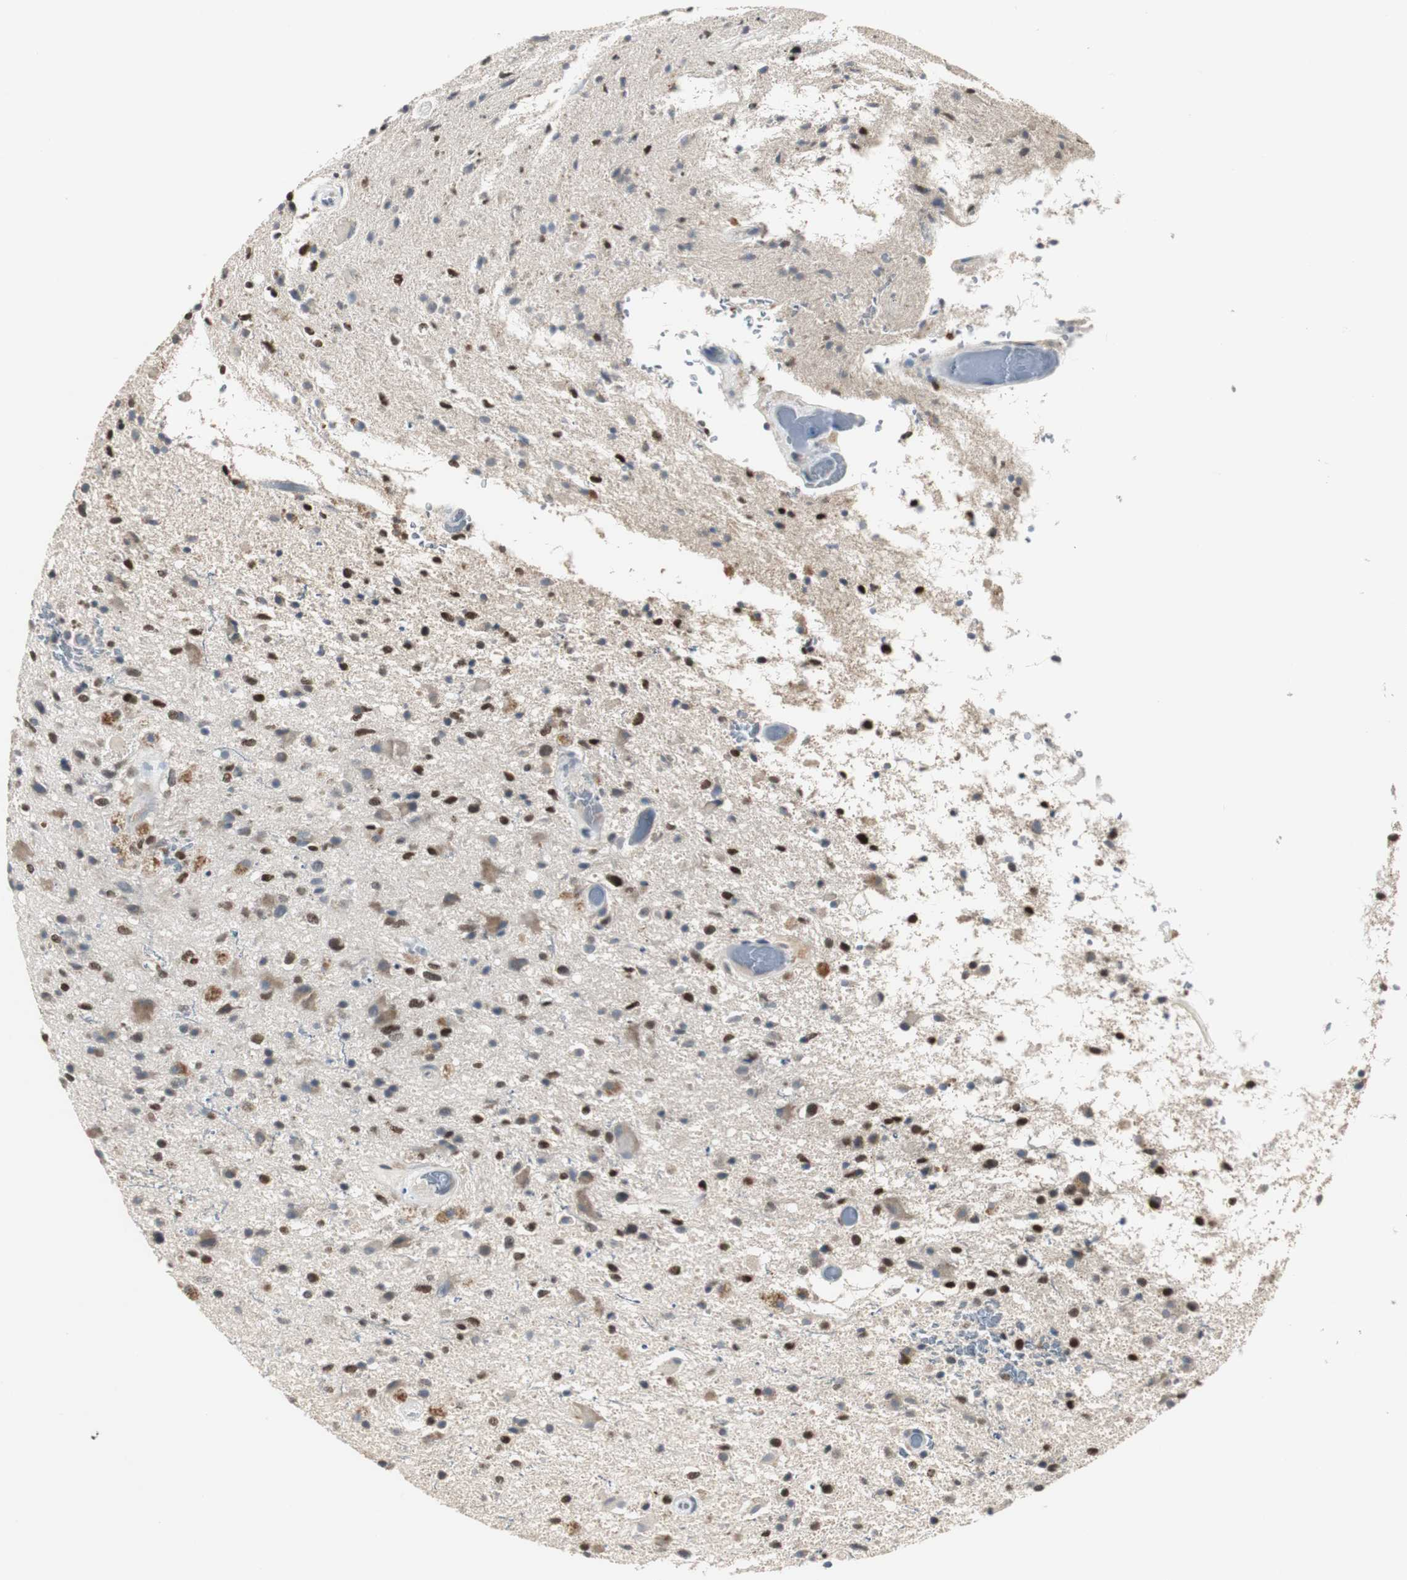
{"staining": {"intensity": "strong", "quantity": ">75%", "location": "nuclear"}, "tissue": "glioma", "cell_type": "Tumor cells", "image_type": "cancer", "snomed": [{"axis": "morphology", "description": "Glioma, malignant, High grade"}, {"axis": "topography", "description": "Brain"}], "caption": "Malignant high-grade glioma stained with DAB immunohistochemistry displays high levels of strong nuclear positivity in approximately >75% of tumor cells. Ihc stains the protein of interest in brown and the nuclei are stained blue.", "gene": "MYT1", "patient": {"sex": "male", "age": 33}}